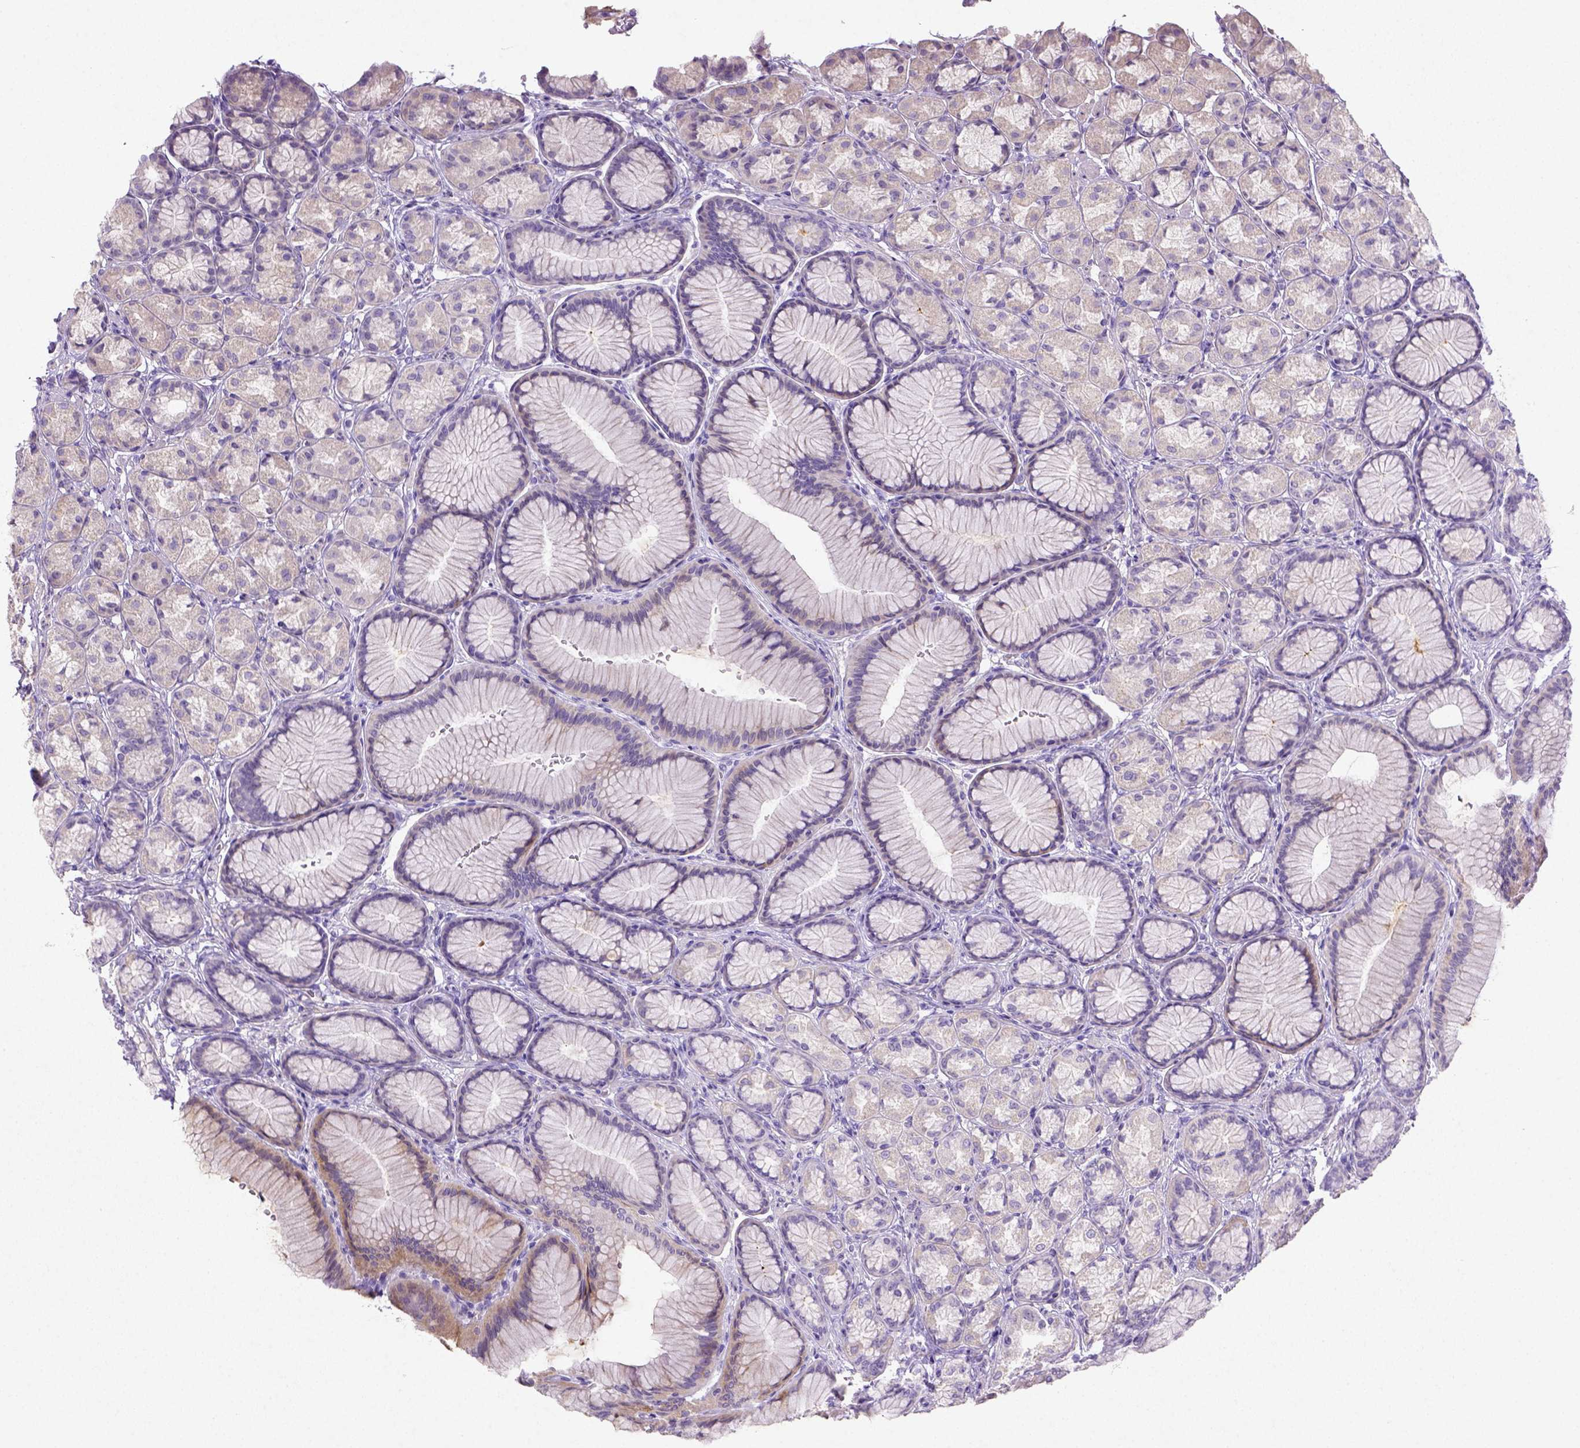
{"staining": {"intensity": "weak", "quantity": "<25%", "location": "cytoplasmic/membranous"}, "tissue": "stomach", "cell_type": "Glandular cells", "image_type": "normal", "snomed": [{"axis": "morphology", "description": "Normal tissue, NOS"}, {"axis": "morphology", "description": "Adenocarcinoma, NOS"}, {"axis": "morphology", "description": "Adenocarcinoma, High grade"}, {"axis": "topography", "description": "Stomach, upper"}, {"axis": "topography", "description": "Stomach"}], "caption": "The histopathology image shows no staining of glandular cells in unremarkable stomach.", "gene": "NUDT2", "patient": {"sex": "female", "age": 65}}